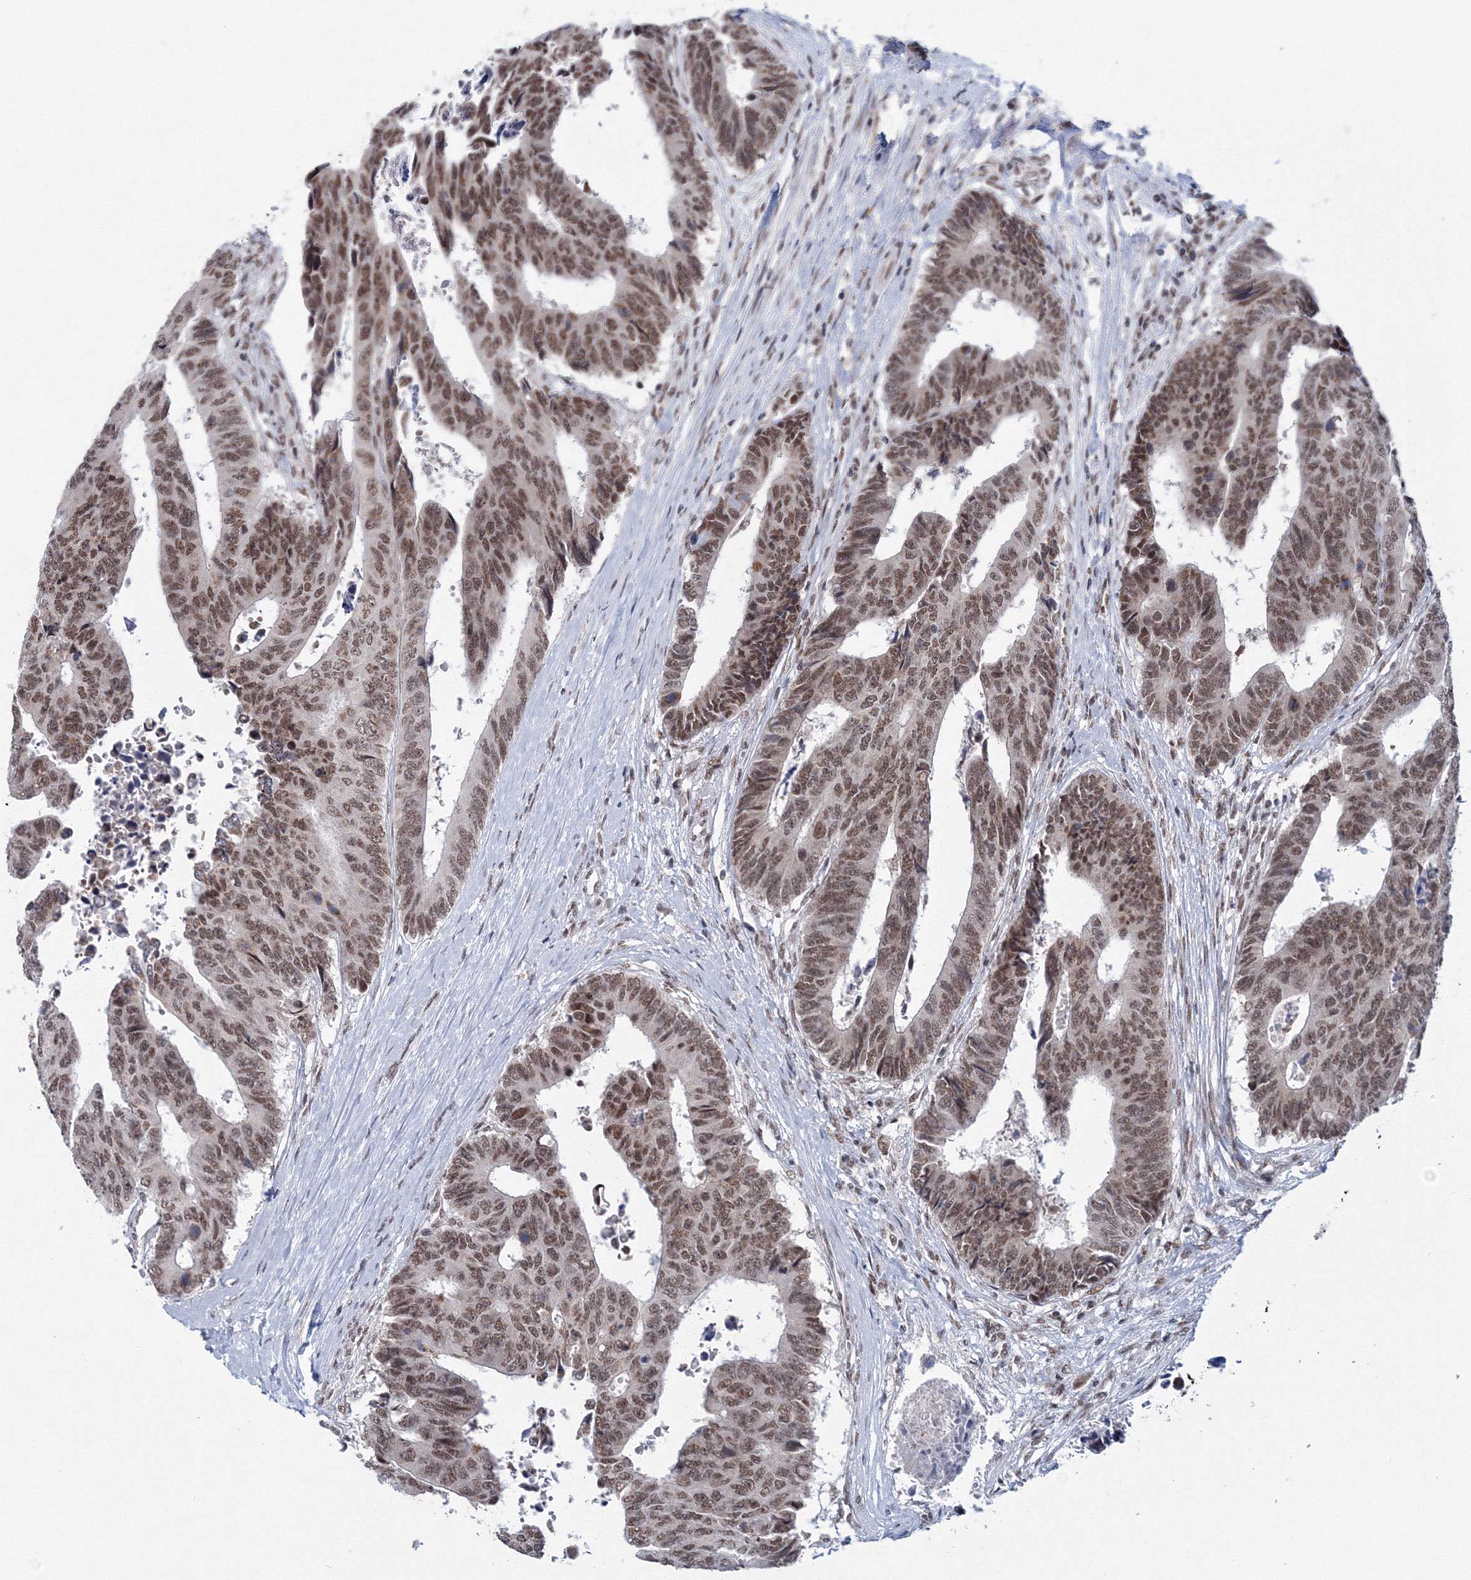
{"staining": {"intensity": "moderate", "quantity": ">75%", "location": "nuclear"}, "tissue": "colorectal cancer", "cell_type": "Tumor cells", "image_type": "cancer", "snomed": [{"axis": "morphology", "description": "Adenocarcinoma, NOS"}, {"axis": "topography", "description": "Rectum"}], "caption": "Immunohistochemical staining of human colorectal adenocarcinoma exhibits medium levels of moderate nuclear protein expression in approximately >75% of tumor cells. Using DAB (brown) and hematoxylin (blue) stains, captured at high magnification using brightfield microscopy.", "gene": "SF3B6", "patient": {"sex": "male", "age": 84}}